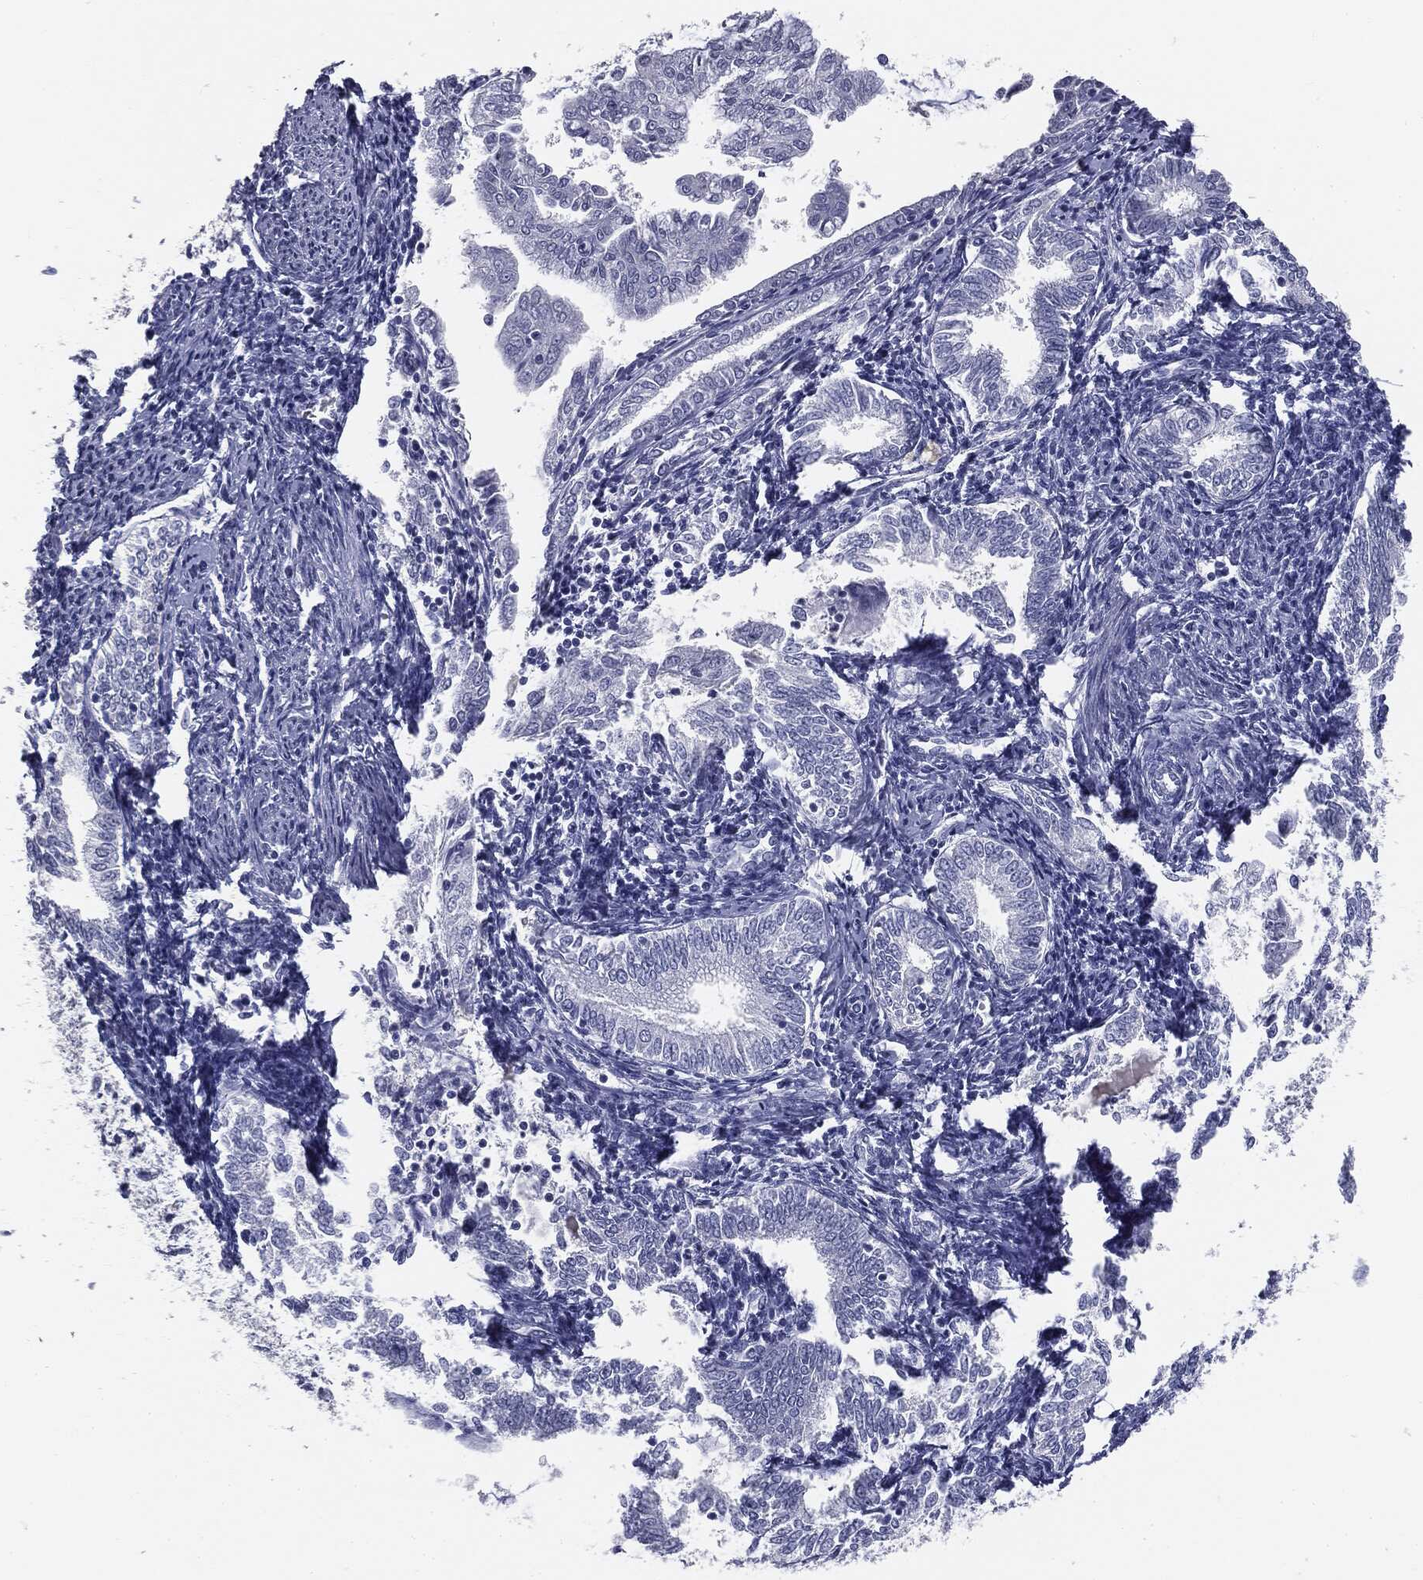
{"staining": {"intensity": "negative", "quantity": "none", "location": "none"}, "tissue": "endometrial cancer", "cell_type": "Tumor cells", "image_type": "cancer", "snomed": [{"axis": "morphology", "description": "Adenocarcinoma, NOS"}, {"axis": "topography", "description": "Endometrium"}], "caption": "This is an immunohistochemistry (IHC) photomicrograph of endometrial adenocarcinoma. There is no staining in tumor cells.", "gene": "AFP", "patient": {"sex": "female", "age": 56}}